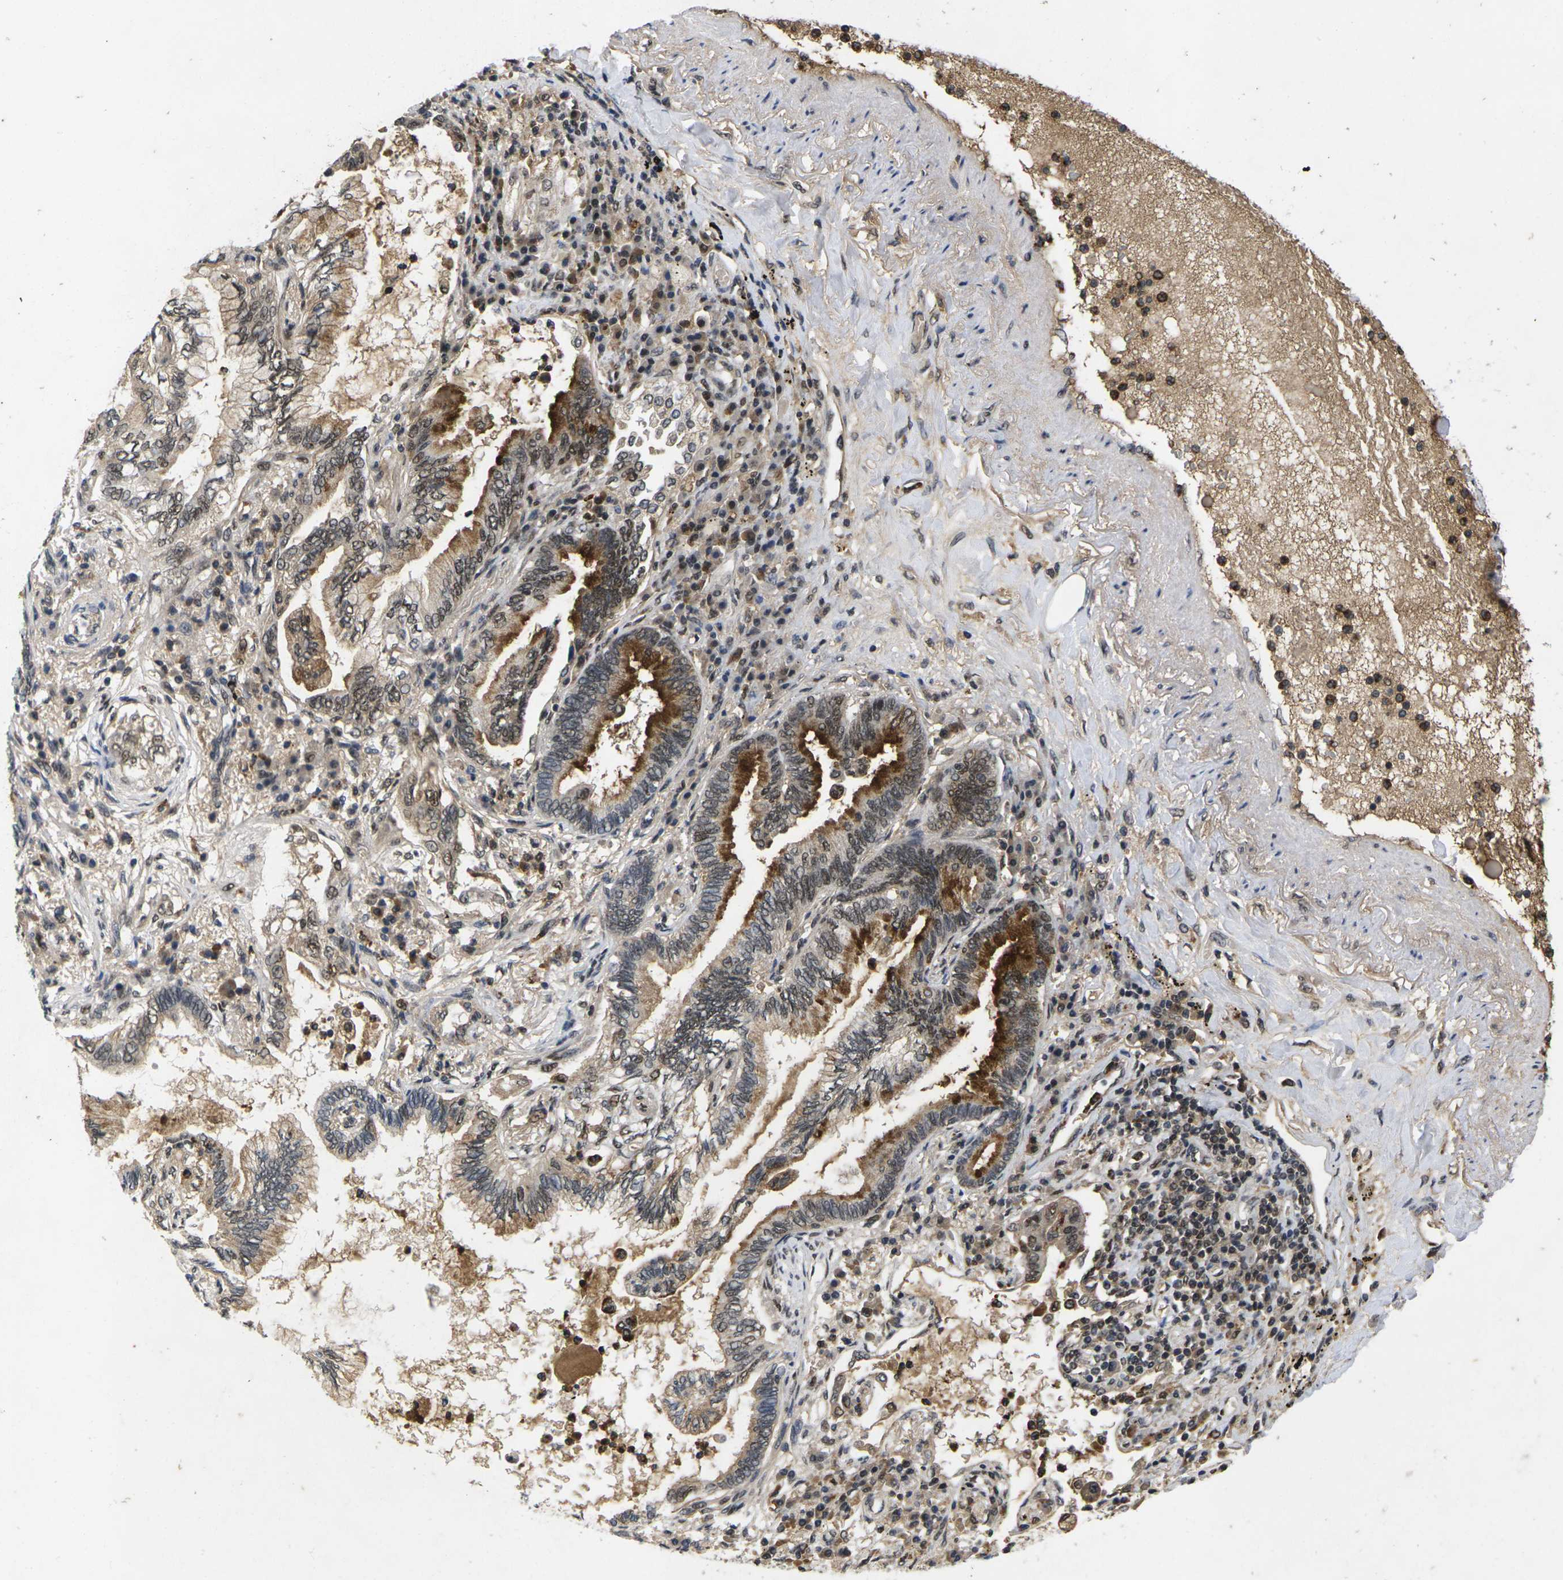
{"staining": {"intensity": "strong", "quantity": "25%-75%", "location": "cytoplasmic/membranous"}, "tissue": "lung cancer", "cell_type": "Tumor cells", "image_type": "cancer", "snomed": [{"axis": "morphology", "description": "Normal tissue, NOS"}, {"axis": "morphology", "description": "Adenocarcinoma, NOS"}, {"axis": "topography", "description": "Bronchus"}, {"axis": "topography", "description": "Lung"}], "caption": "Human lung cancer stained with a protein marker exhibits strong staining in tumor cells.", "gene": "GTF2E1", "patient": {"sex": "female", "age": 70}}